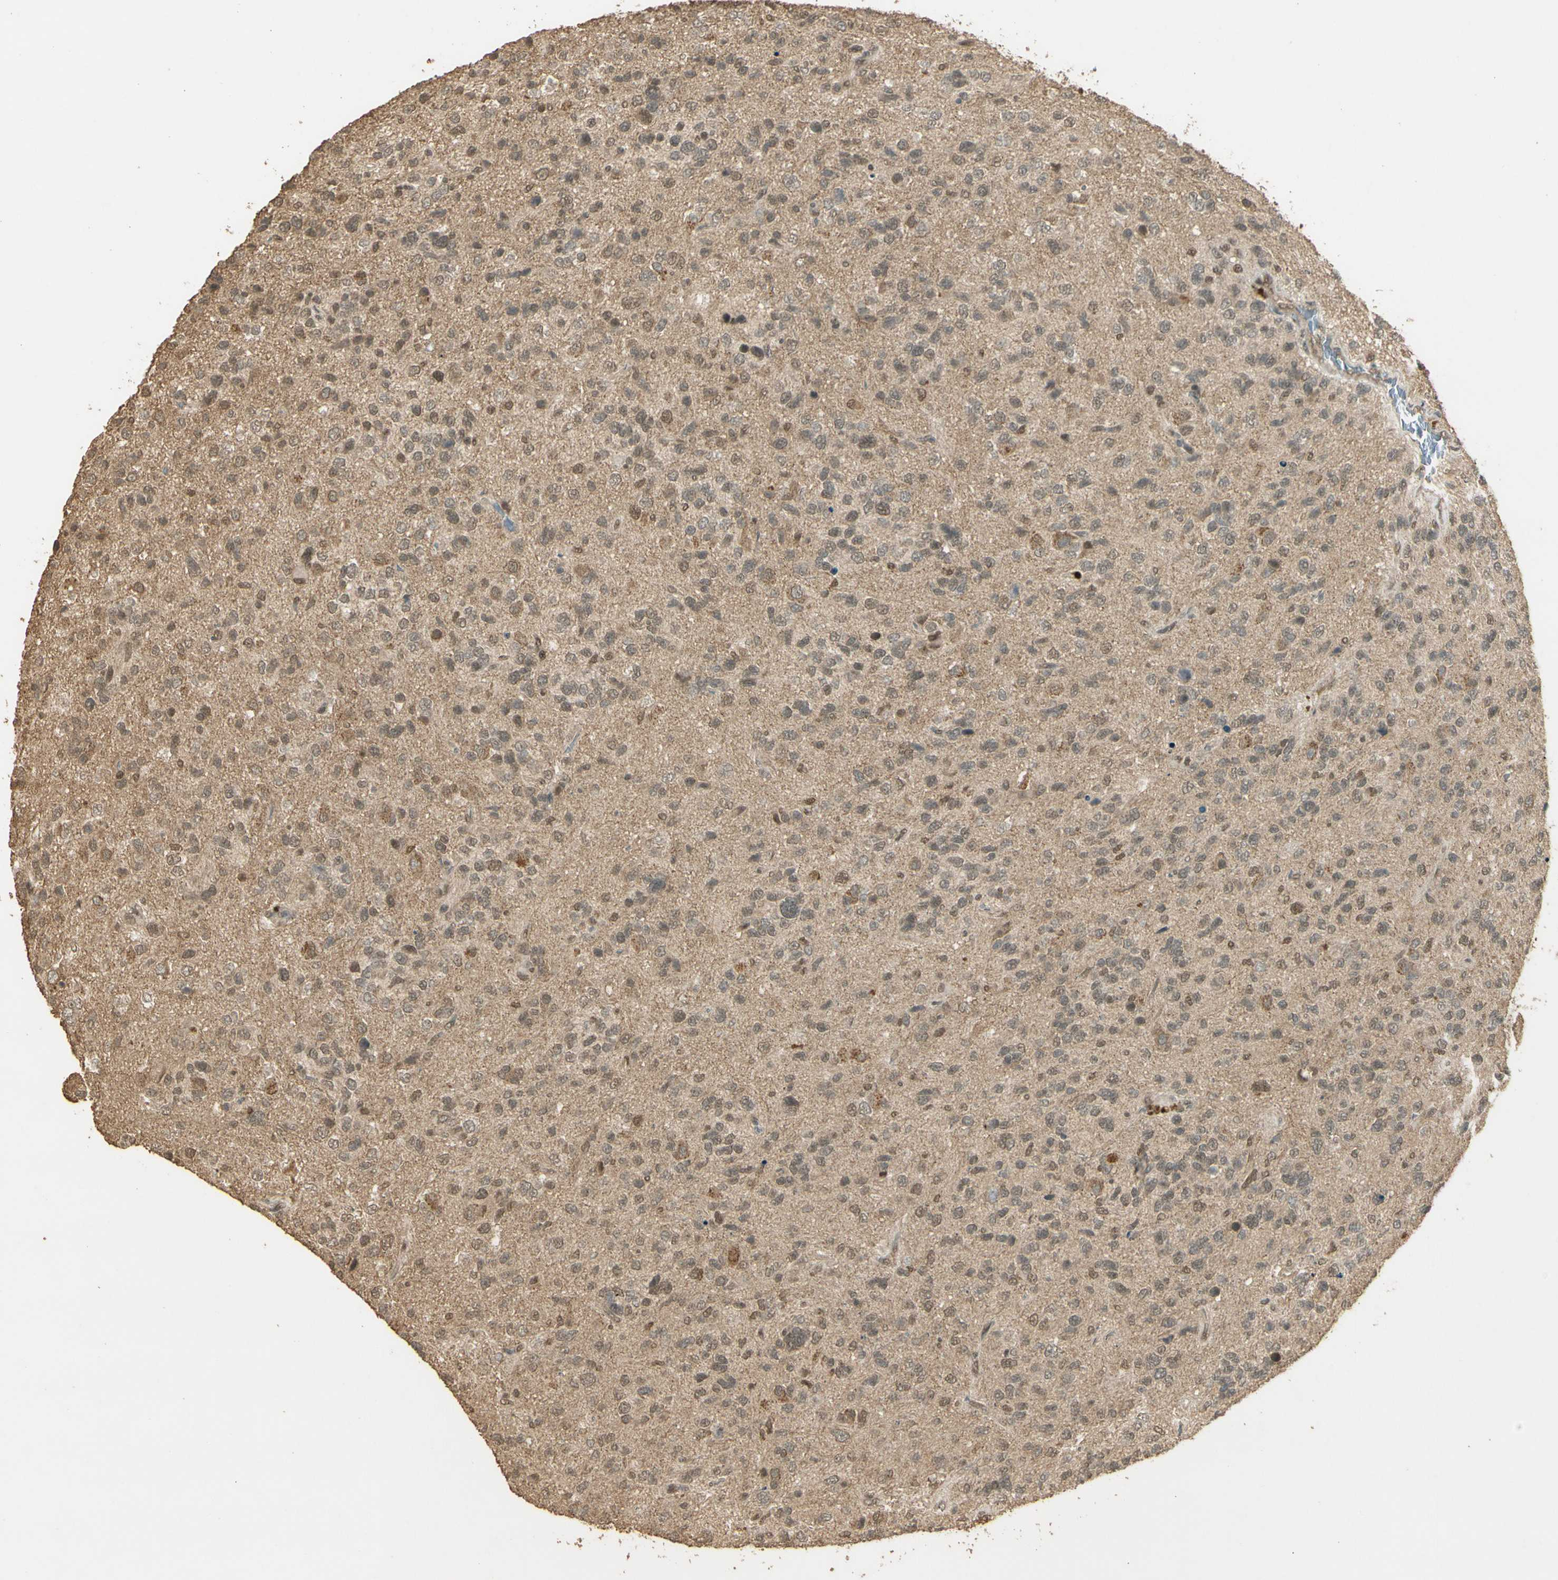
{"staining": {"intensity": "weak", "quantity": "<25%", "location": "nuclear"}, "tissue": "glioma", "cell_type": "Tumor cells", "image_type": "cancer", "snomed": [{"axis": "morphology", "description": "Glioma, malignant, High grade"}, {"axis": "topography", "description": "Brain"}], "caption": "Glioma was stained to show a protein in brown. There is no significant staining in tumor cells. (Stains: DAB (3,3'-diaminobenzidine) immunohistochemistry with hematoxylin counter stain, Microscopy: brightfield microscopy at high magnification).", "gene": "GMEB2", "patient": {"sex": "female", "age": 58}}